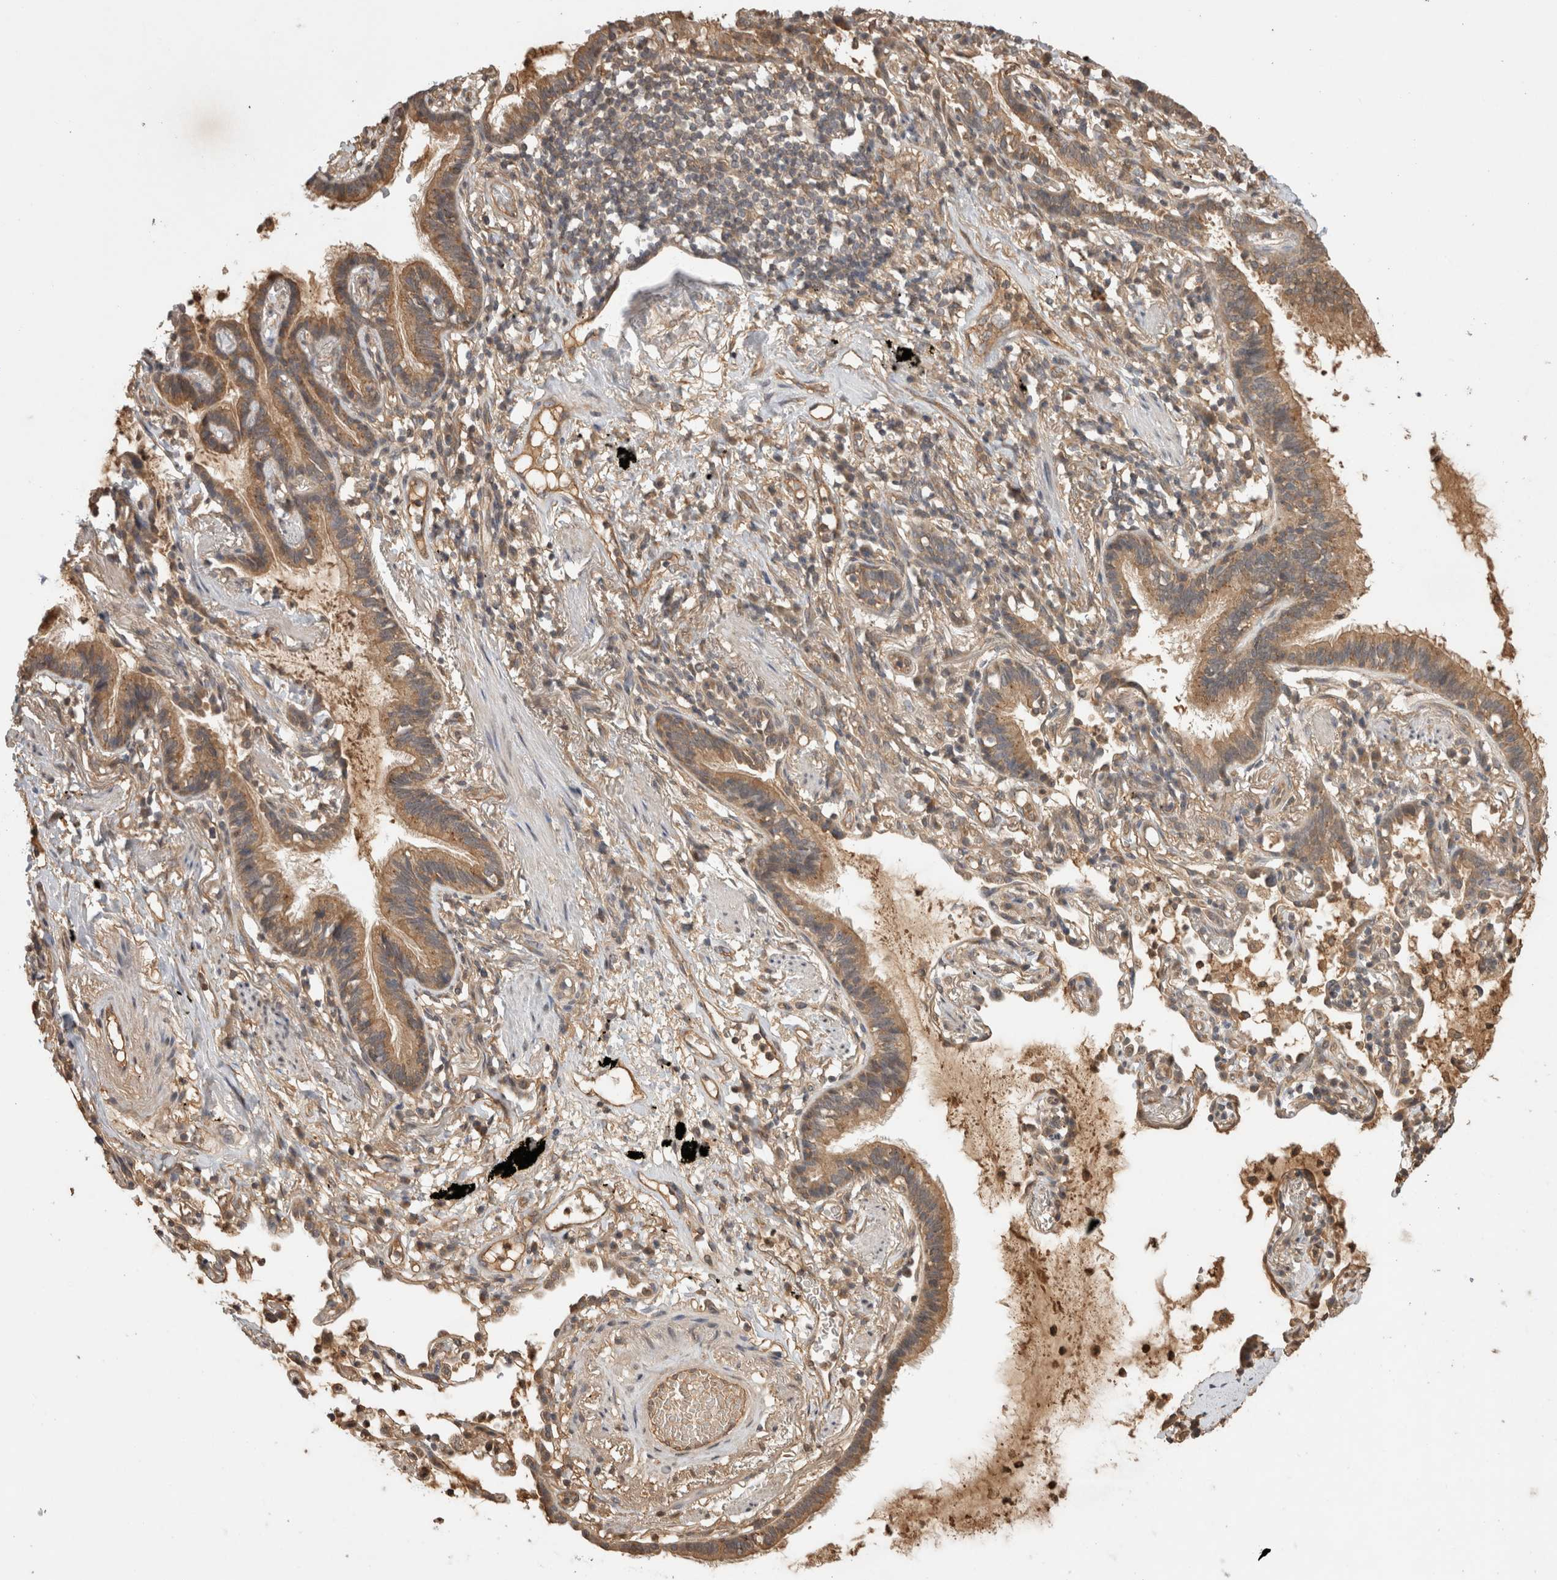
{"staining": {"intensity": "moderate", "quantity": ">75%", "location": "cytoplasmic/membranous"}, "tissue": "lung cancer", "cell_type": "Tumor cells", "image_type": "cancer", "snomed": [{"axis": "morphology", "description": "Adenocarcinoma, NOS"}, {"axis": "topography", "description": "Lung"}], "caption": "Protein expression analysis of human adenocarcinoma (lung) reveals moderate cytoplasmic/membranous staining in about >75% of tumor cells.", "gene": "PRMT3", "patient": {"sex": "female", "age": 70}}